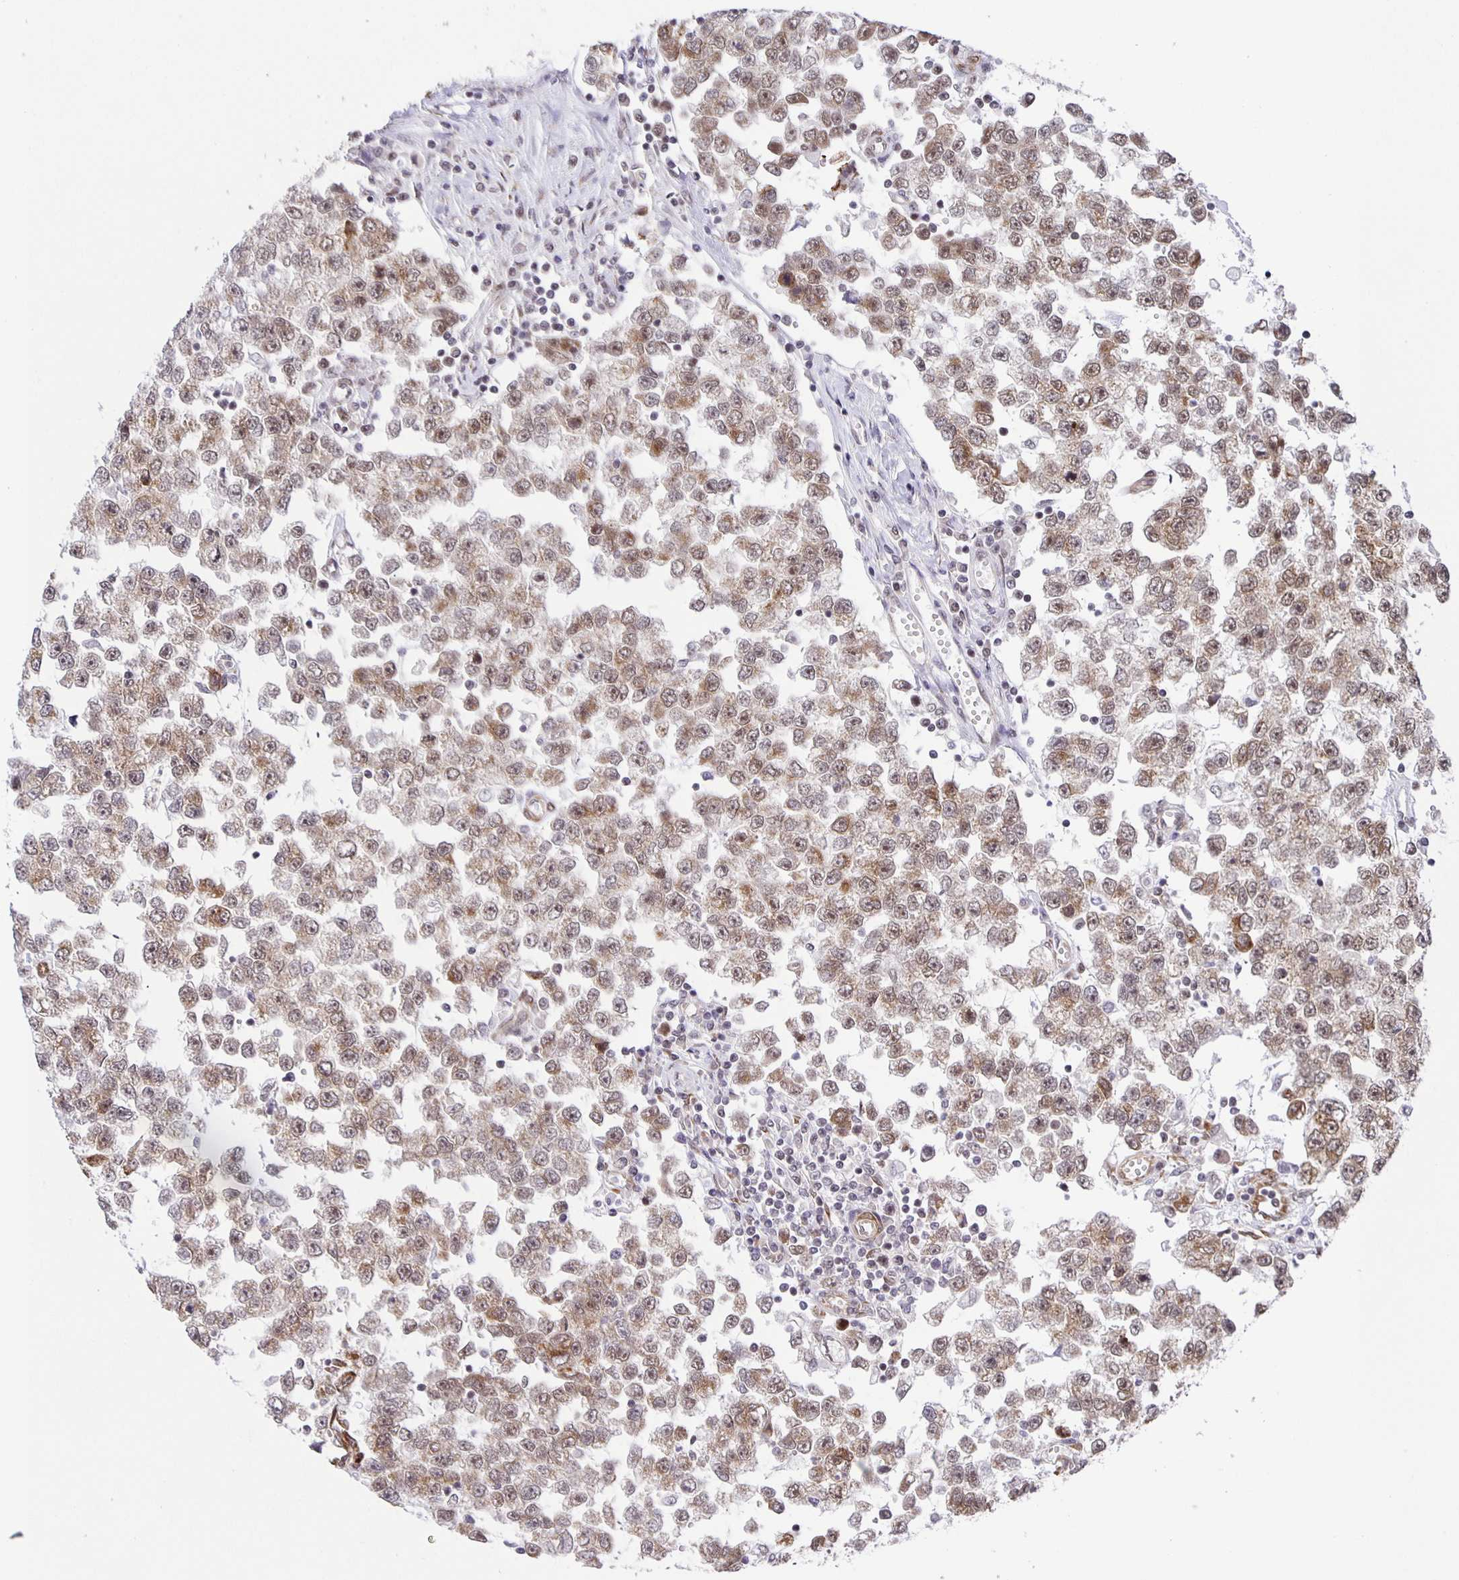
{"staining": {"intensity": "moderate", "quantity": ">75%", "location": "cytoplasmic/membranous,nuclear"}, "tissue": "testis cancer", "cell_type": "Tumor cells", "image_type": "cancer", "snomed": [{"axis": "morphology", "description": "Seminoma, NOS"}, {"axis": "topography", "description": "Testis"}], "caption": "The immunohistochemical stain shows moderate cytoplasmic/membranous and nuclear positivity in tumor cells of testis cancer (seminoma) tissue.", "gene": "ZRANB2", "patient": {"sex": "male", "age": 34}}